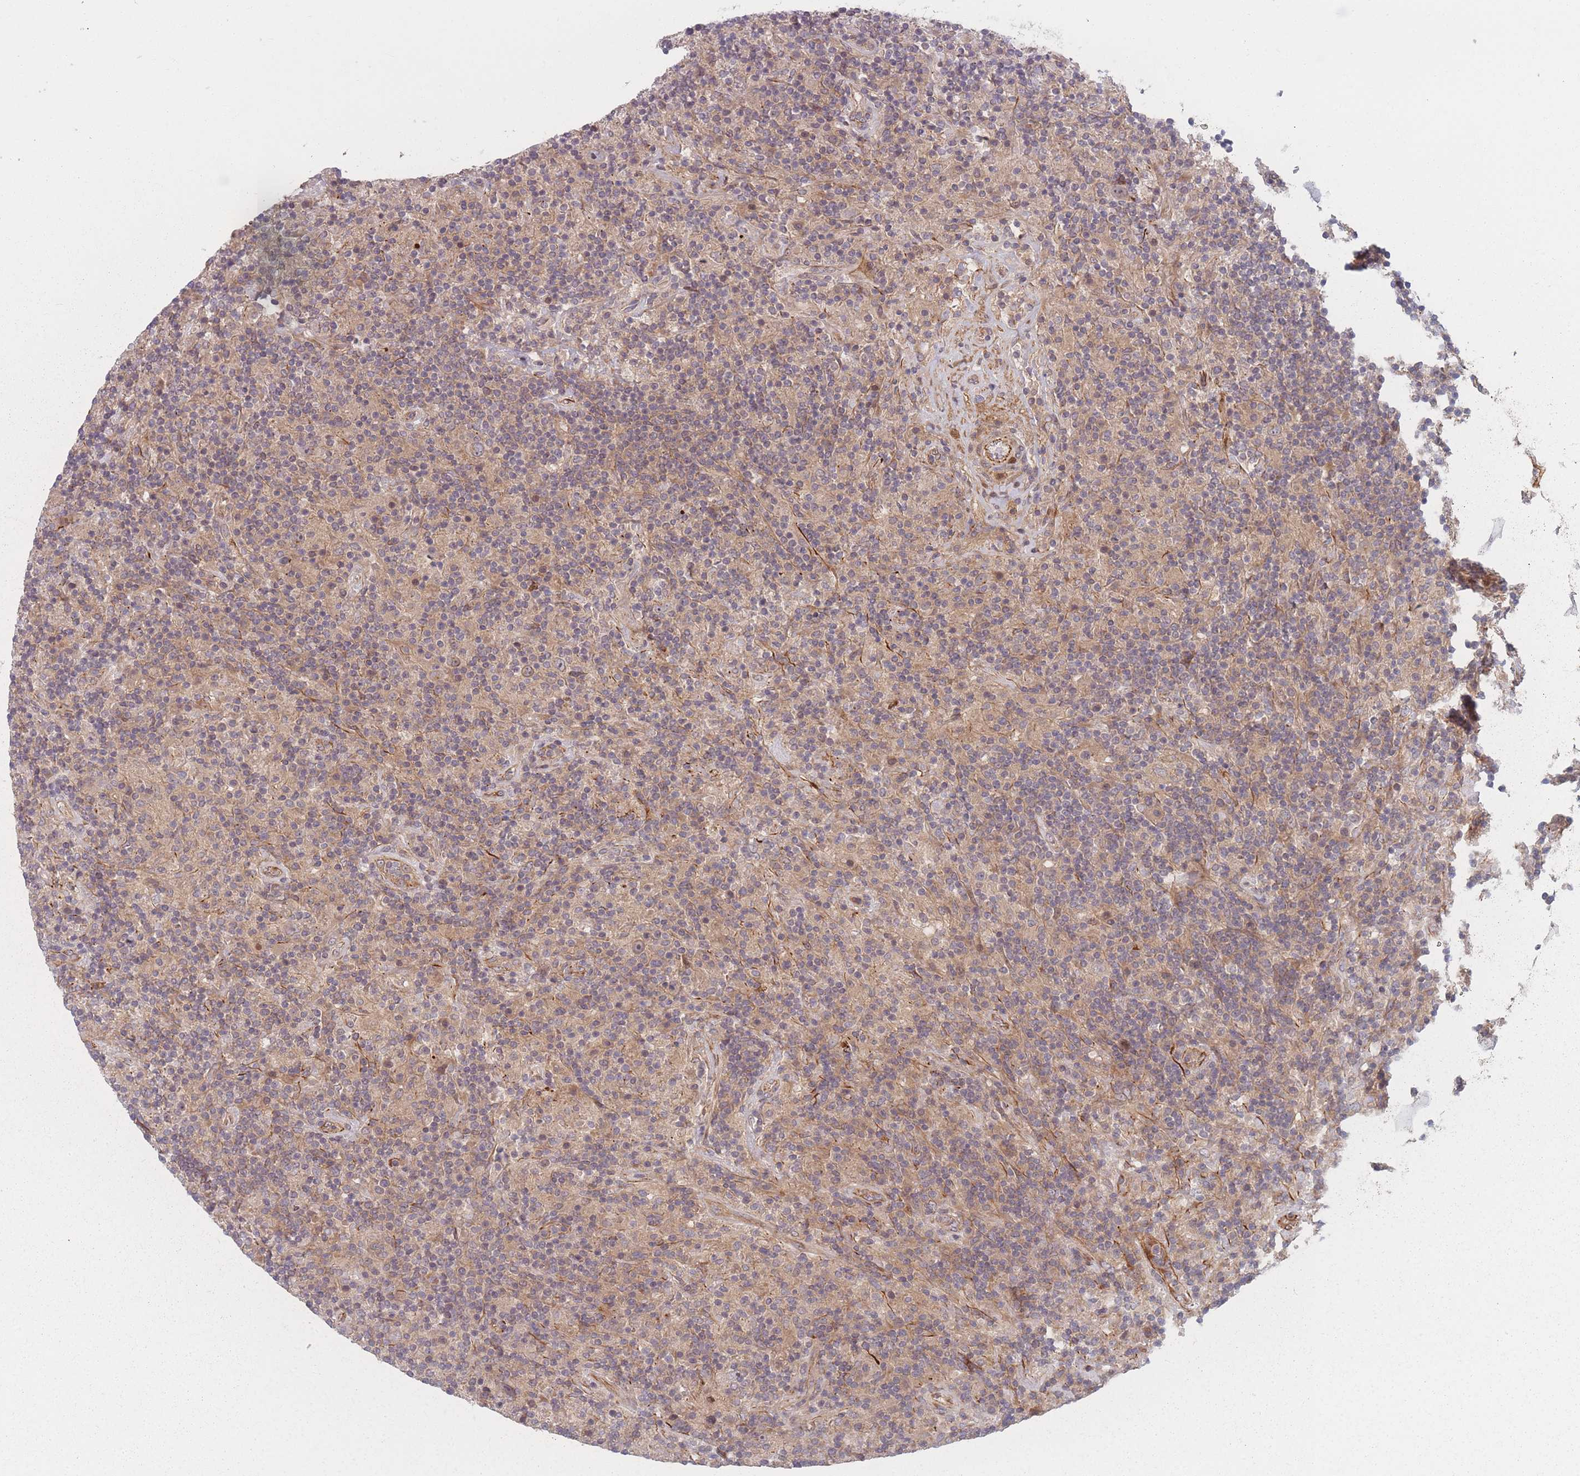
{"staining": {"intensity": "negative", "quantity": "none", "location": "none"}, "tissue": "lymphoma", "cell_type": "Tumor cells", "image_type": "cancer", "snomed": [{"axis": "morphology", "description": "Hodgkin's disease, NOS"}, {"axis": "topography", "description": "Lymph node"}], "caption": "Tumor cells show no significant staining in Hodgkin's disease.", "gene": "EEF1AKMT2", "patient": {"sex": "male", "age": 70}}